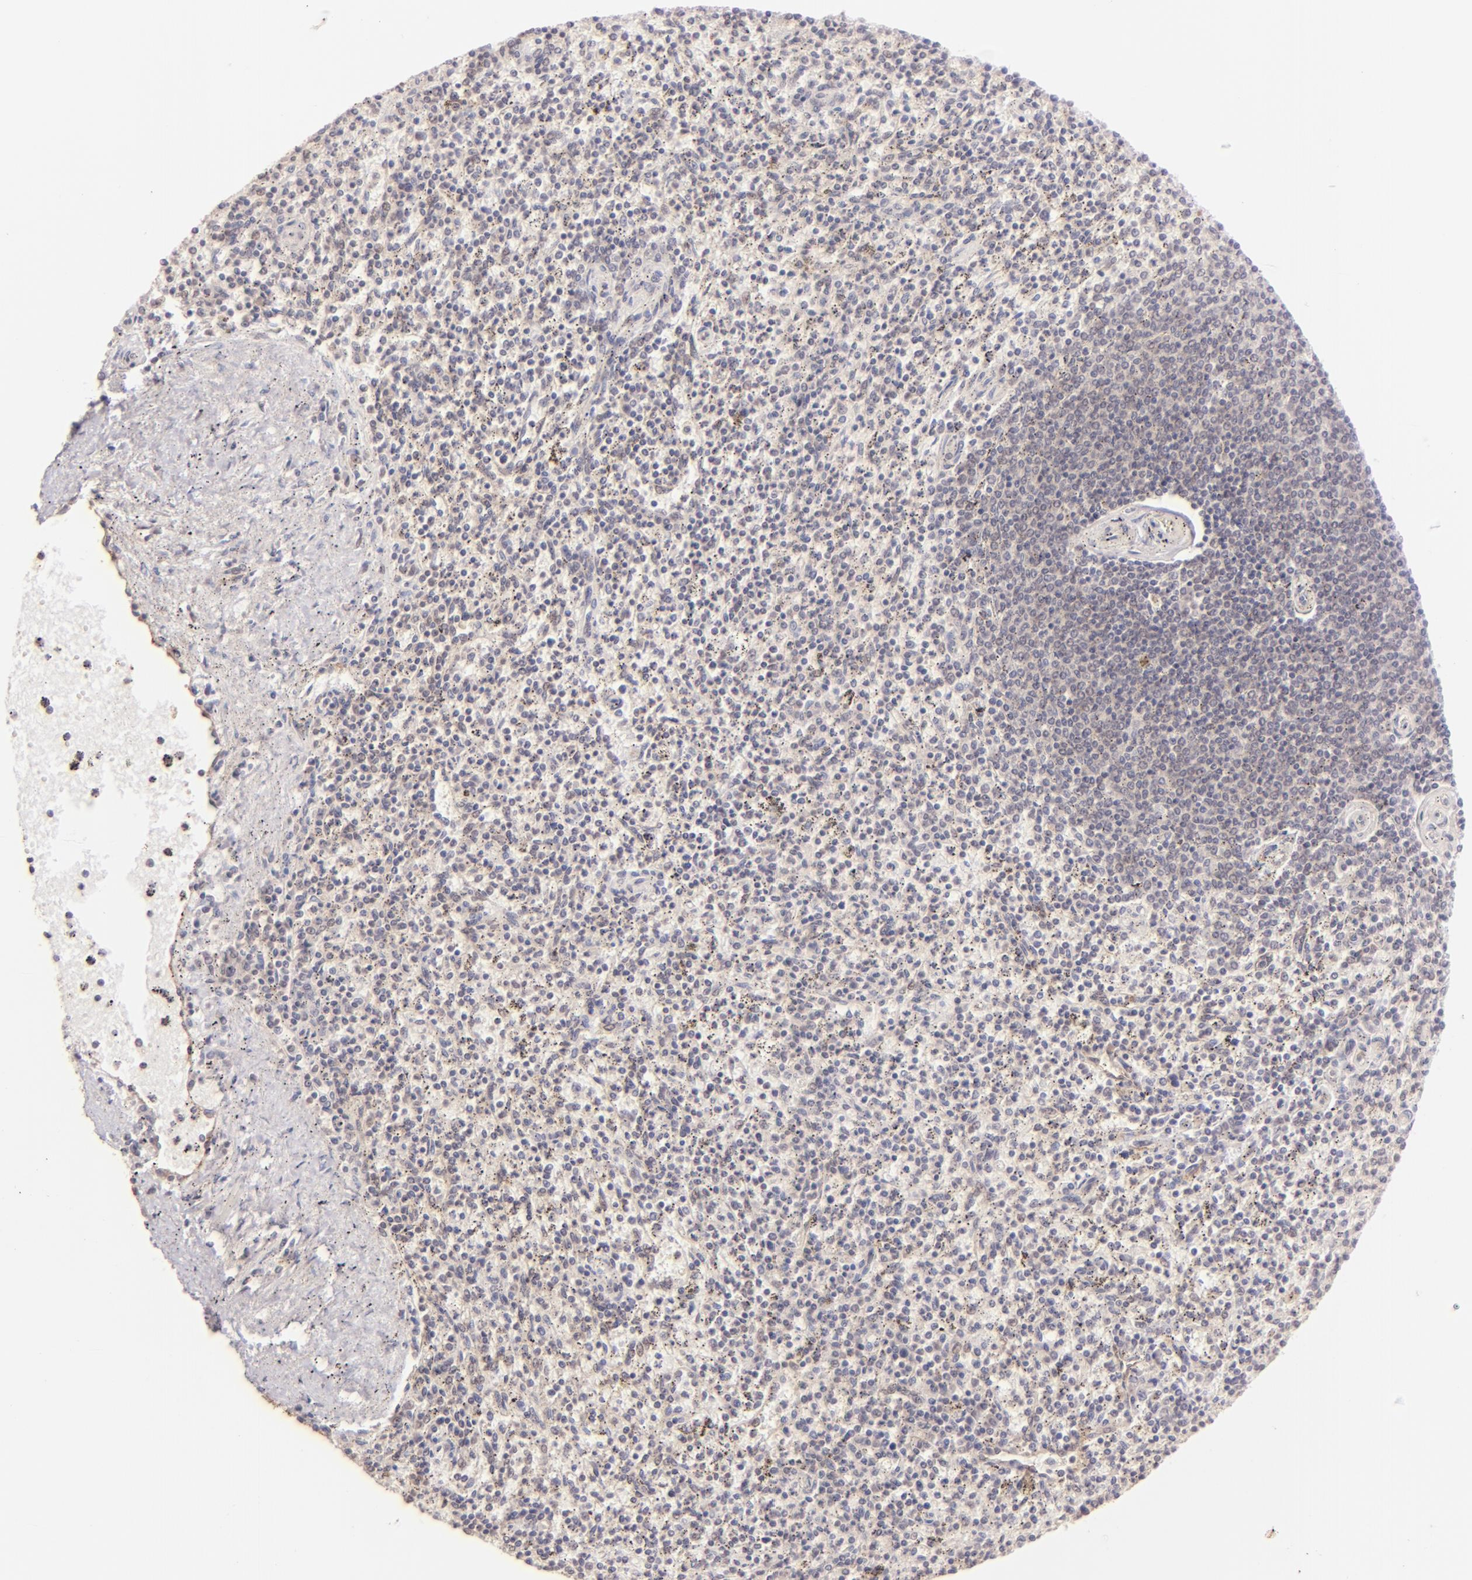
{"staining": {"intensity": "negative", "quantity": "none", "location": "none"}, "tissue": "spleen", "cell_type": "Cells in red pulp", "image_type": "normal", "snomed": [{"axis": "morphology", "description": "Normal tissue, NOS"}, {"axis": "topography", "description": "Spleen"}], "caption": "High magnification brightfield microscopy of normal spleen stained with DAB (brown) and counterstained with hematoxylin (blue): cells in red pulp show no significant staining. The staining is performed using DAB (3,3'-diaminobenzidine) brown chromogen with nuclei counter-stained in using hematoxylin.", "gene": "CLDN1", "patient": {"sex": "male", "age": 72}}